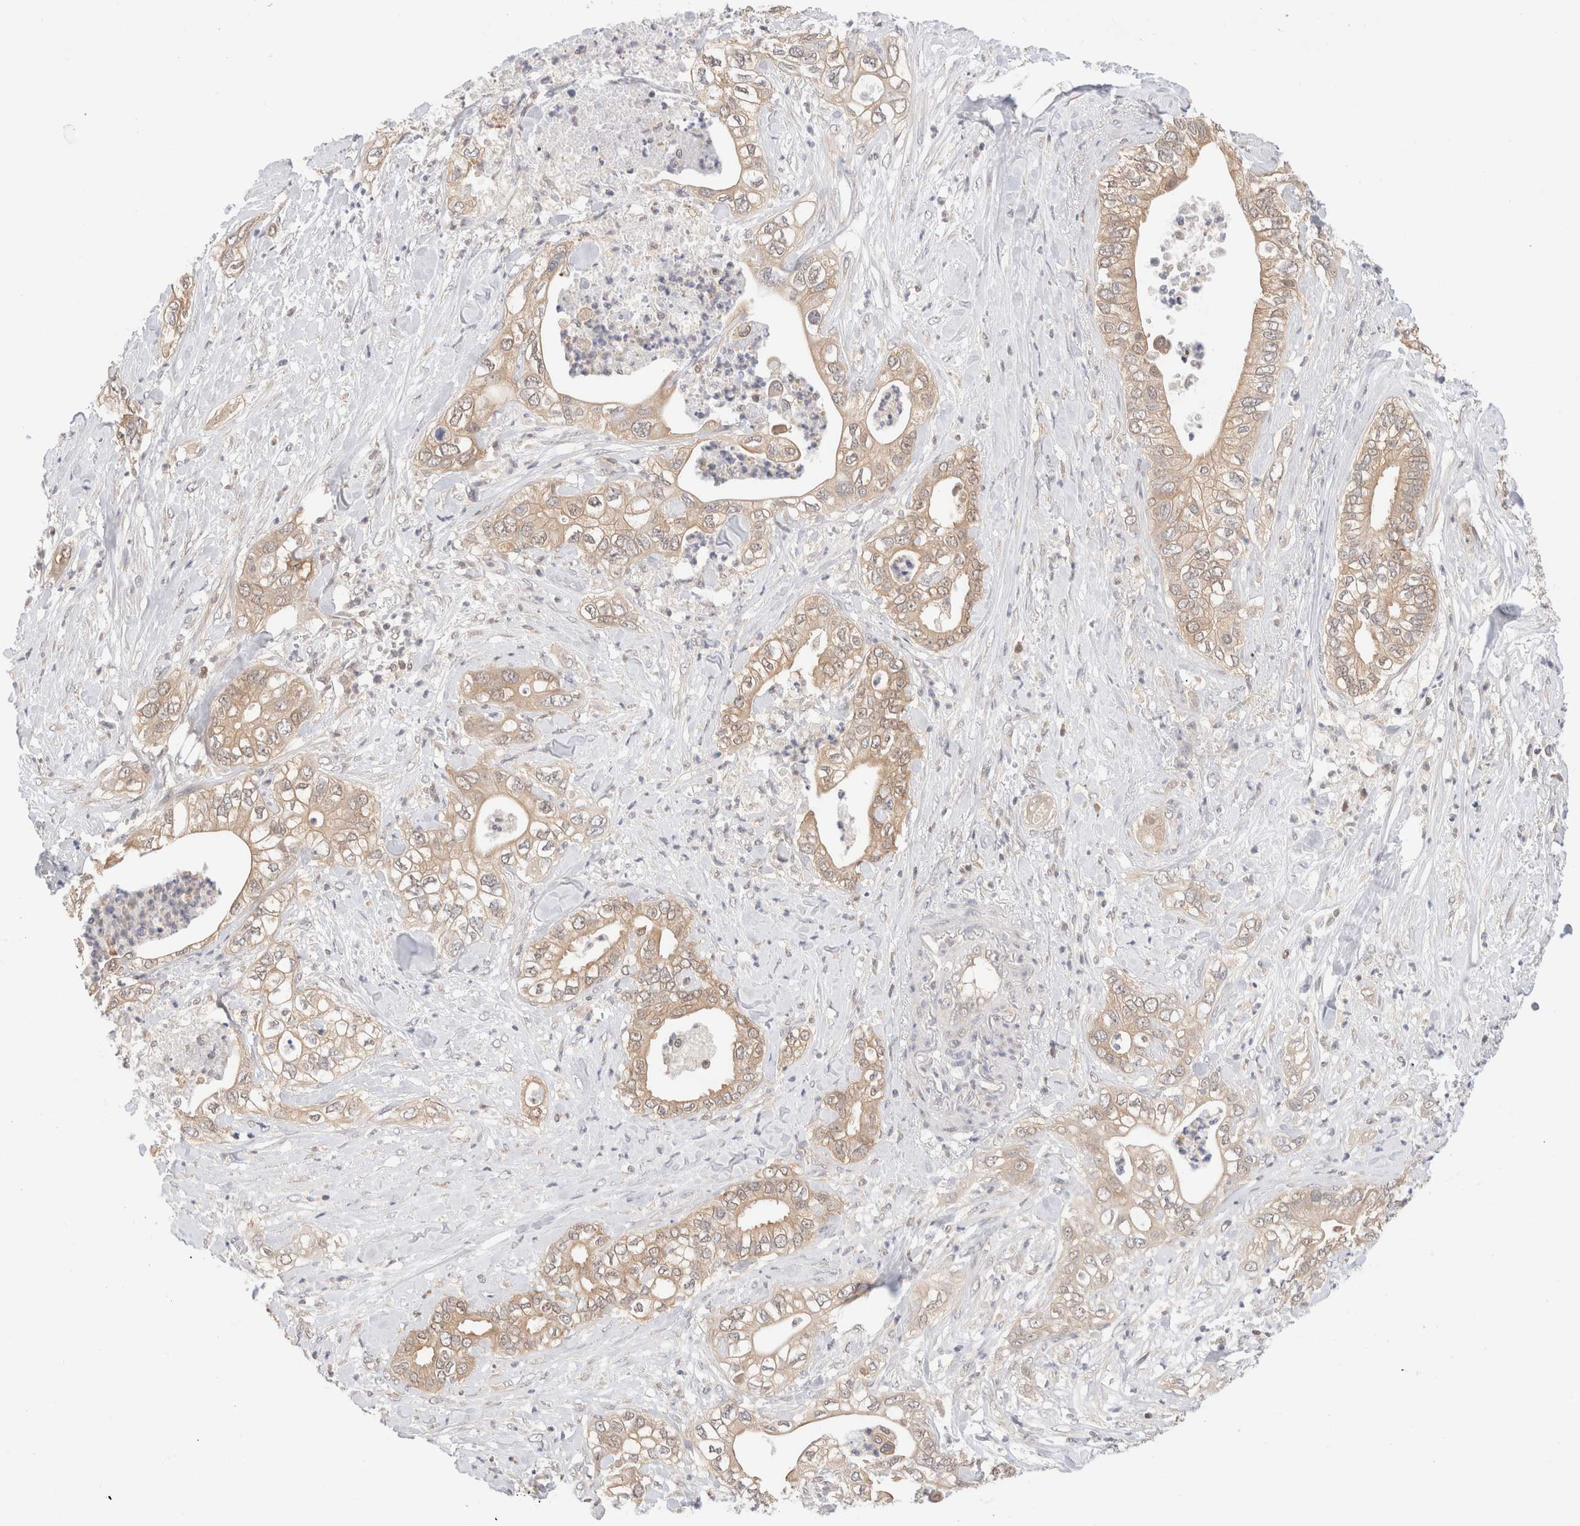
{"staining": {"intensity": "weak", "quantity": ">75%", "location": "cytoplasmic/membranous"}, "tissue": "pancreatic cancer", "cell_type": "Tumor cells", "image_type": "cancer", "snomed": [{"axis": "morphology", "description": "Adenocarcinoma, NOS"}, {"axis": "topography", "description": "Pancreas"}], "caption": "Immunohistochemical staining of pancreatic cancer reveals weak cytoplasmic/membranous protein positivity in about >75% of tumor cells. (DAB = brown stain, brightfield microscopy at high magnification).", "gene": "C17orf97", "patient": {"sex": "female", "age": 78}}